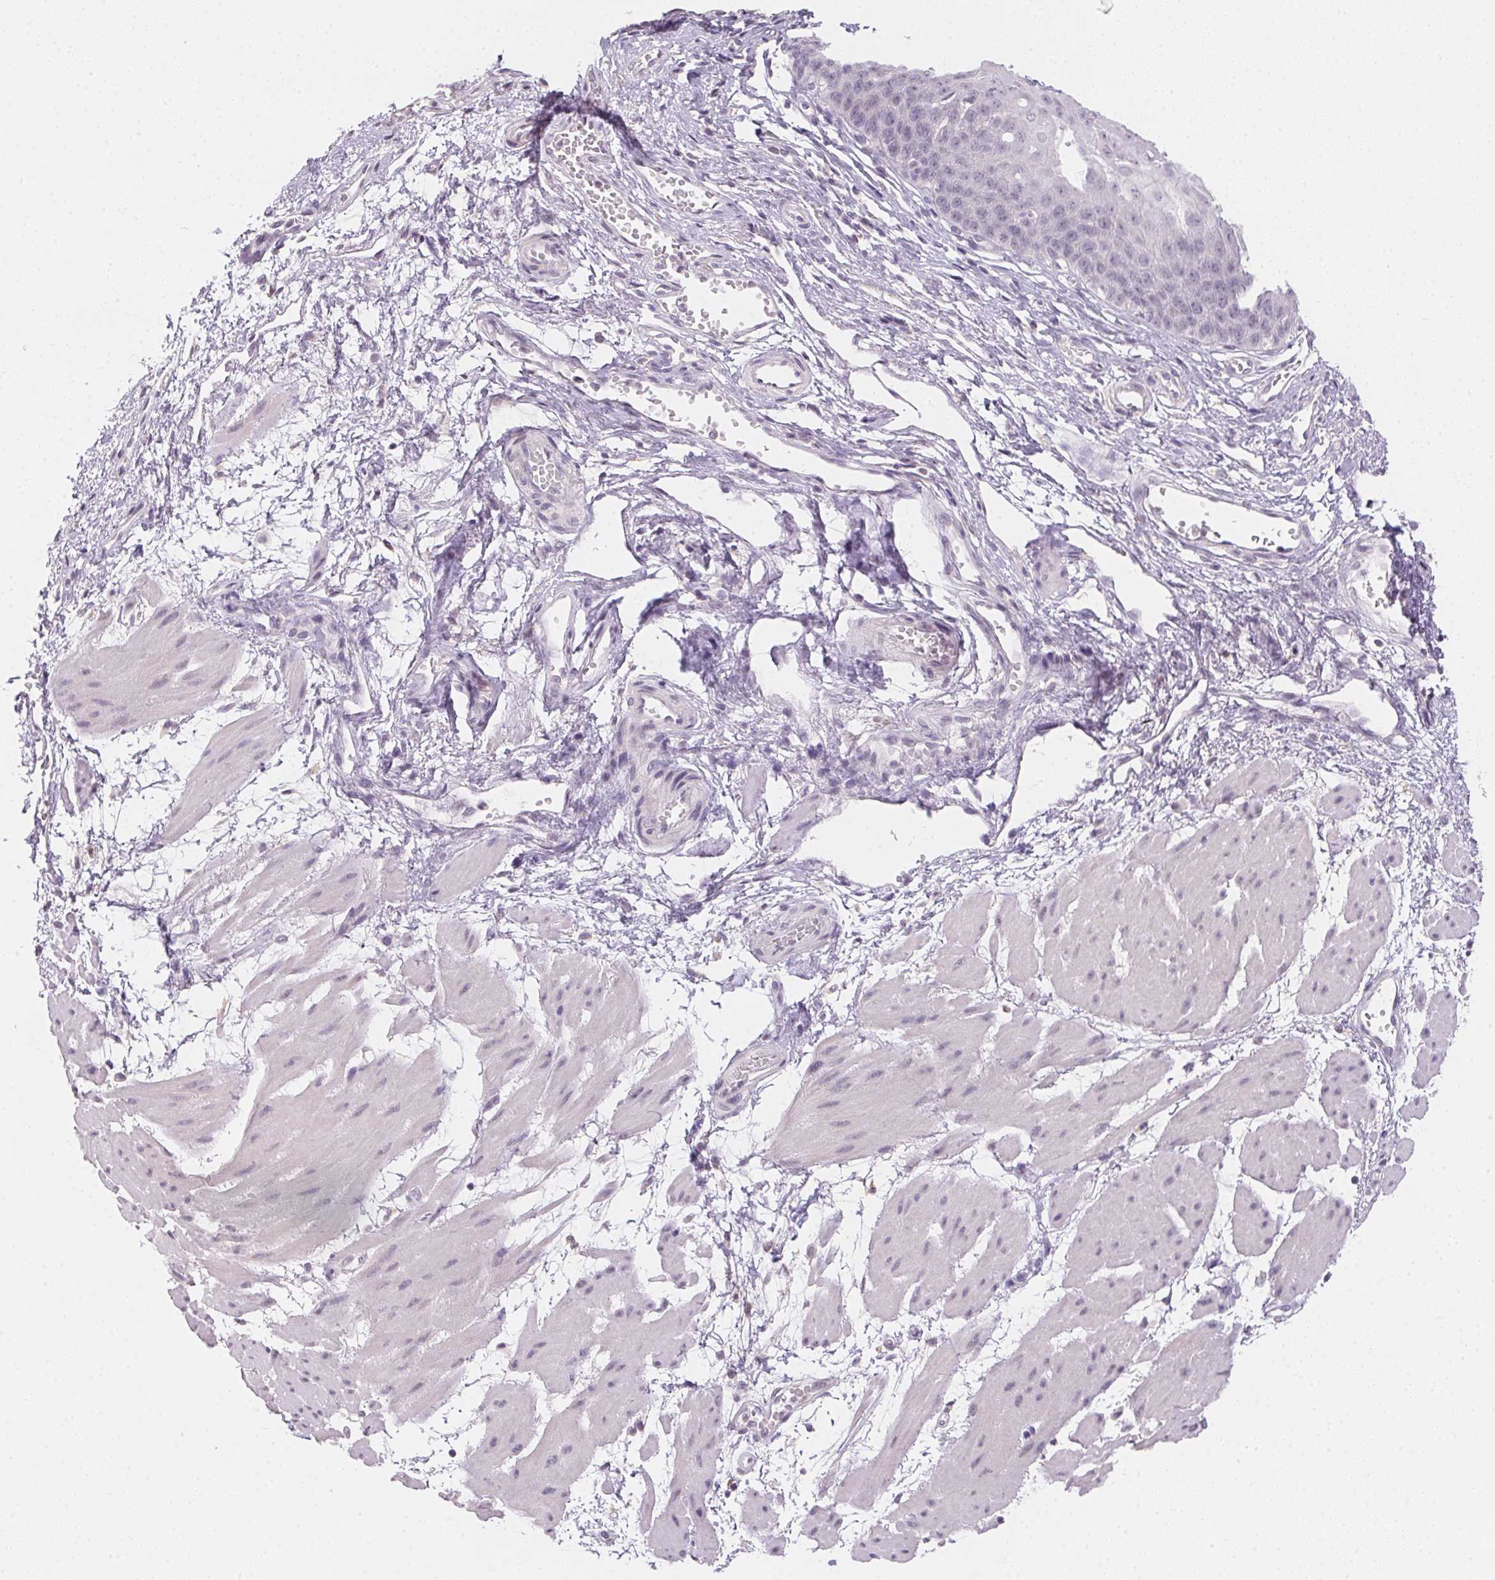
{"staining": {"intensity": "negative", "quantity": "none", "location": "none"}, "tissue": "esophagus", "cell_type": "Squamous epithelial cells", "image_type": "normal", "snomed": [{"axis": "morphology", "description": "Normal tissue, NOS"}, {"axis": "topography", "description": "Esophagus"}], "caption": "This image is of unremarkable esophagus stained with IHC to label a protein in brown with the nuclei are counter-stained blue. There is no staining in squamous epithelial cells.", "gene": "SLC6A18", "patient": {"sex": "male", "age": 71}}